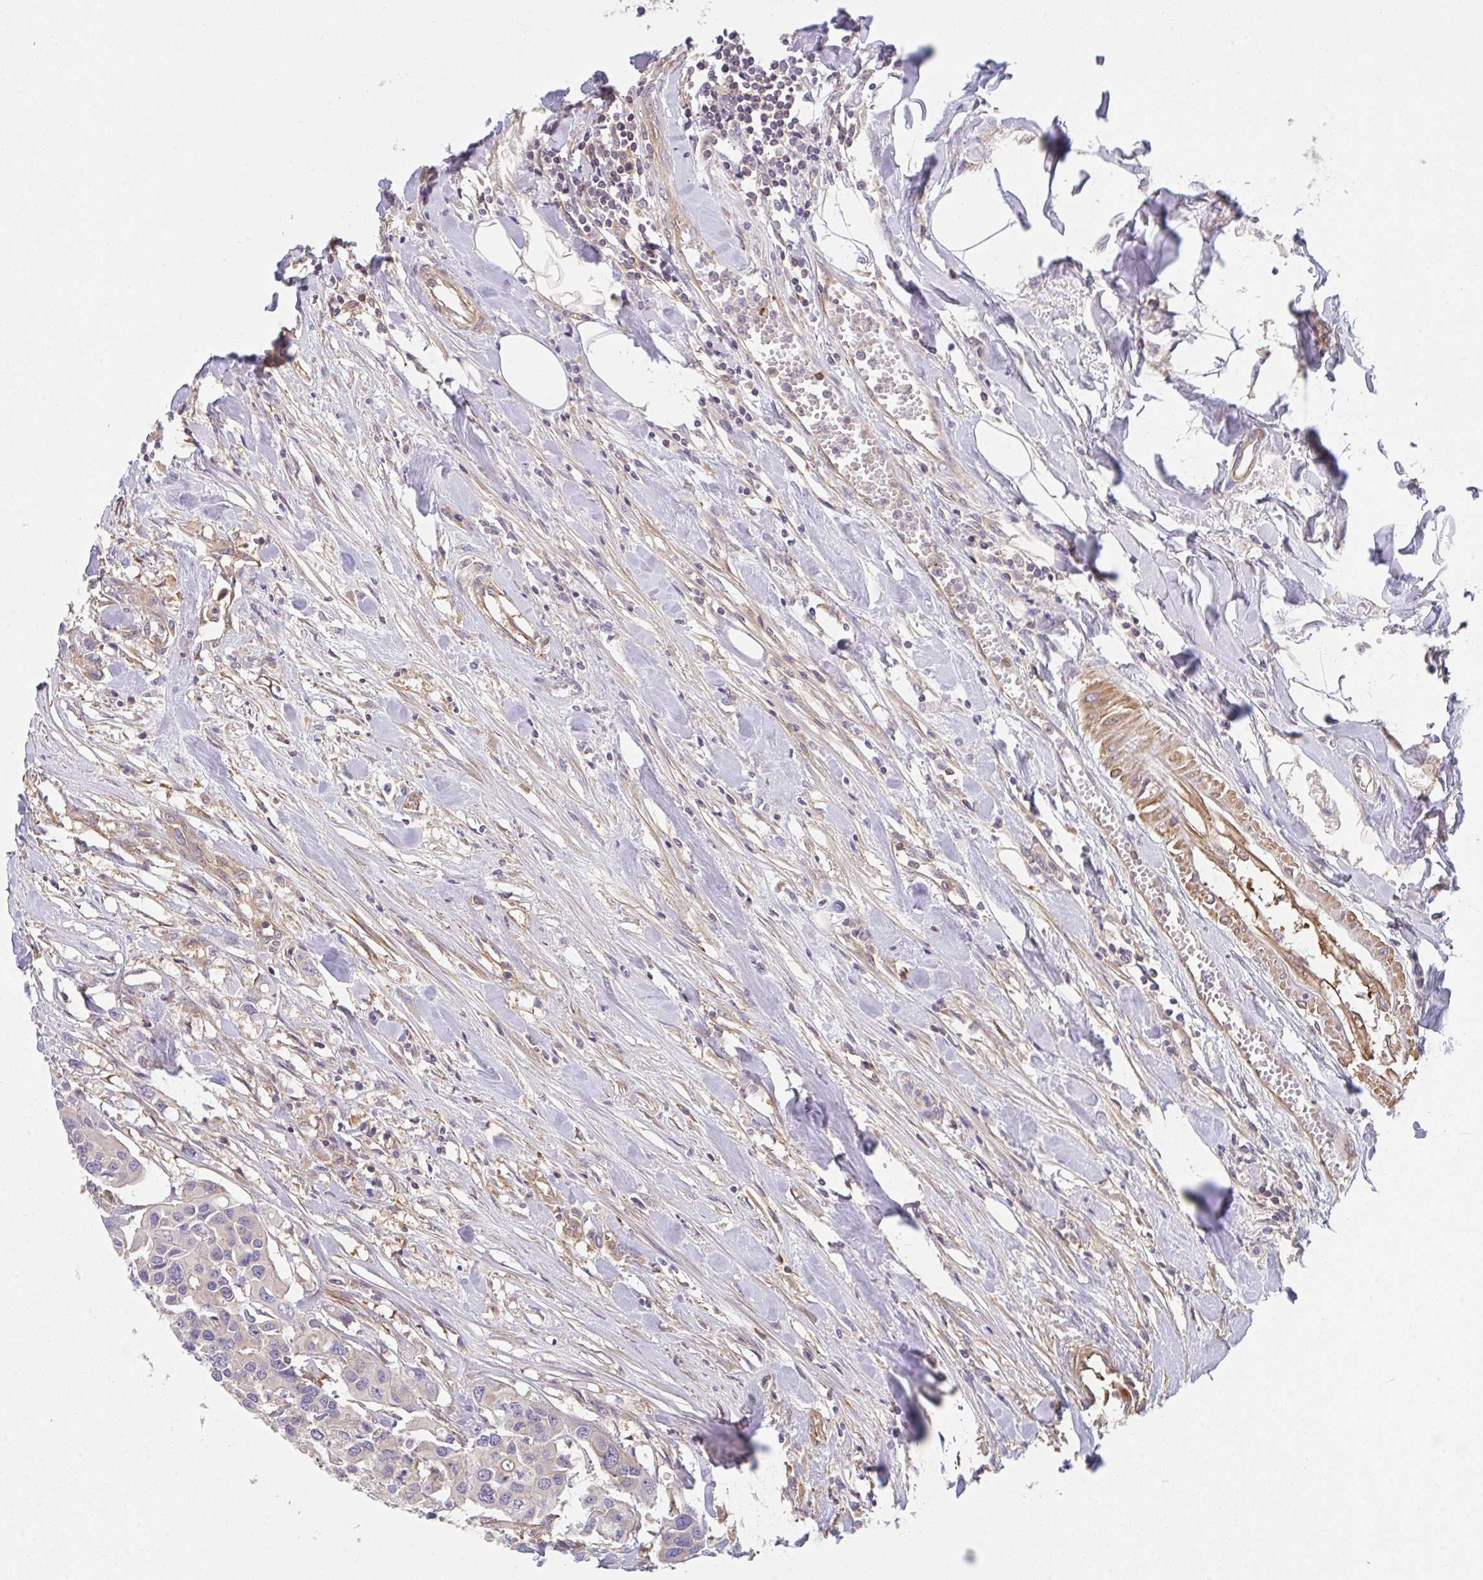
{"staining": {"intensity": "negative", "quantity": "none", "location": "none"}, "tissue": "colorectal cancer", "cell_type": "Tumor cells", "image_type": "cancer", "snomed": [{"axis": "morphology", "description": "Adenocarcinoma, NOS"}, {"axis": "topography", "description": "Colon"}], "caption": "This is a micrograph of immunohistochemistry staining of colorectal cancer (adenocarcinoma), which shows no positivity in tumor cells.", "gene": "TMEM229A", "patient": {"sex": "male", "age": 77}}